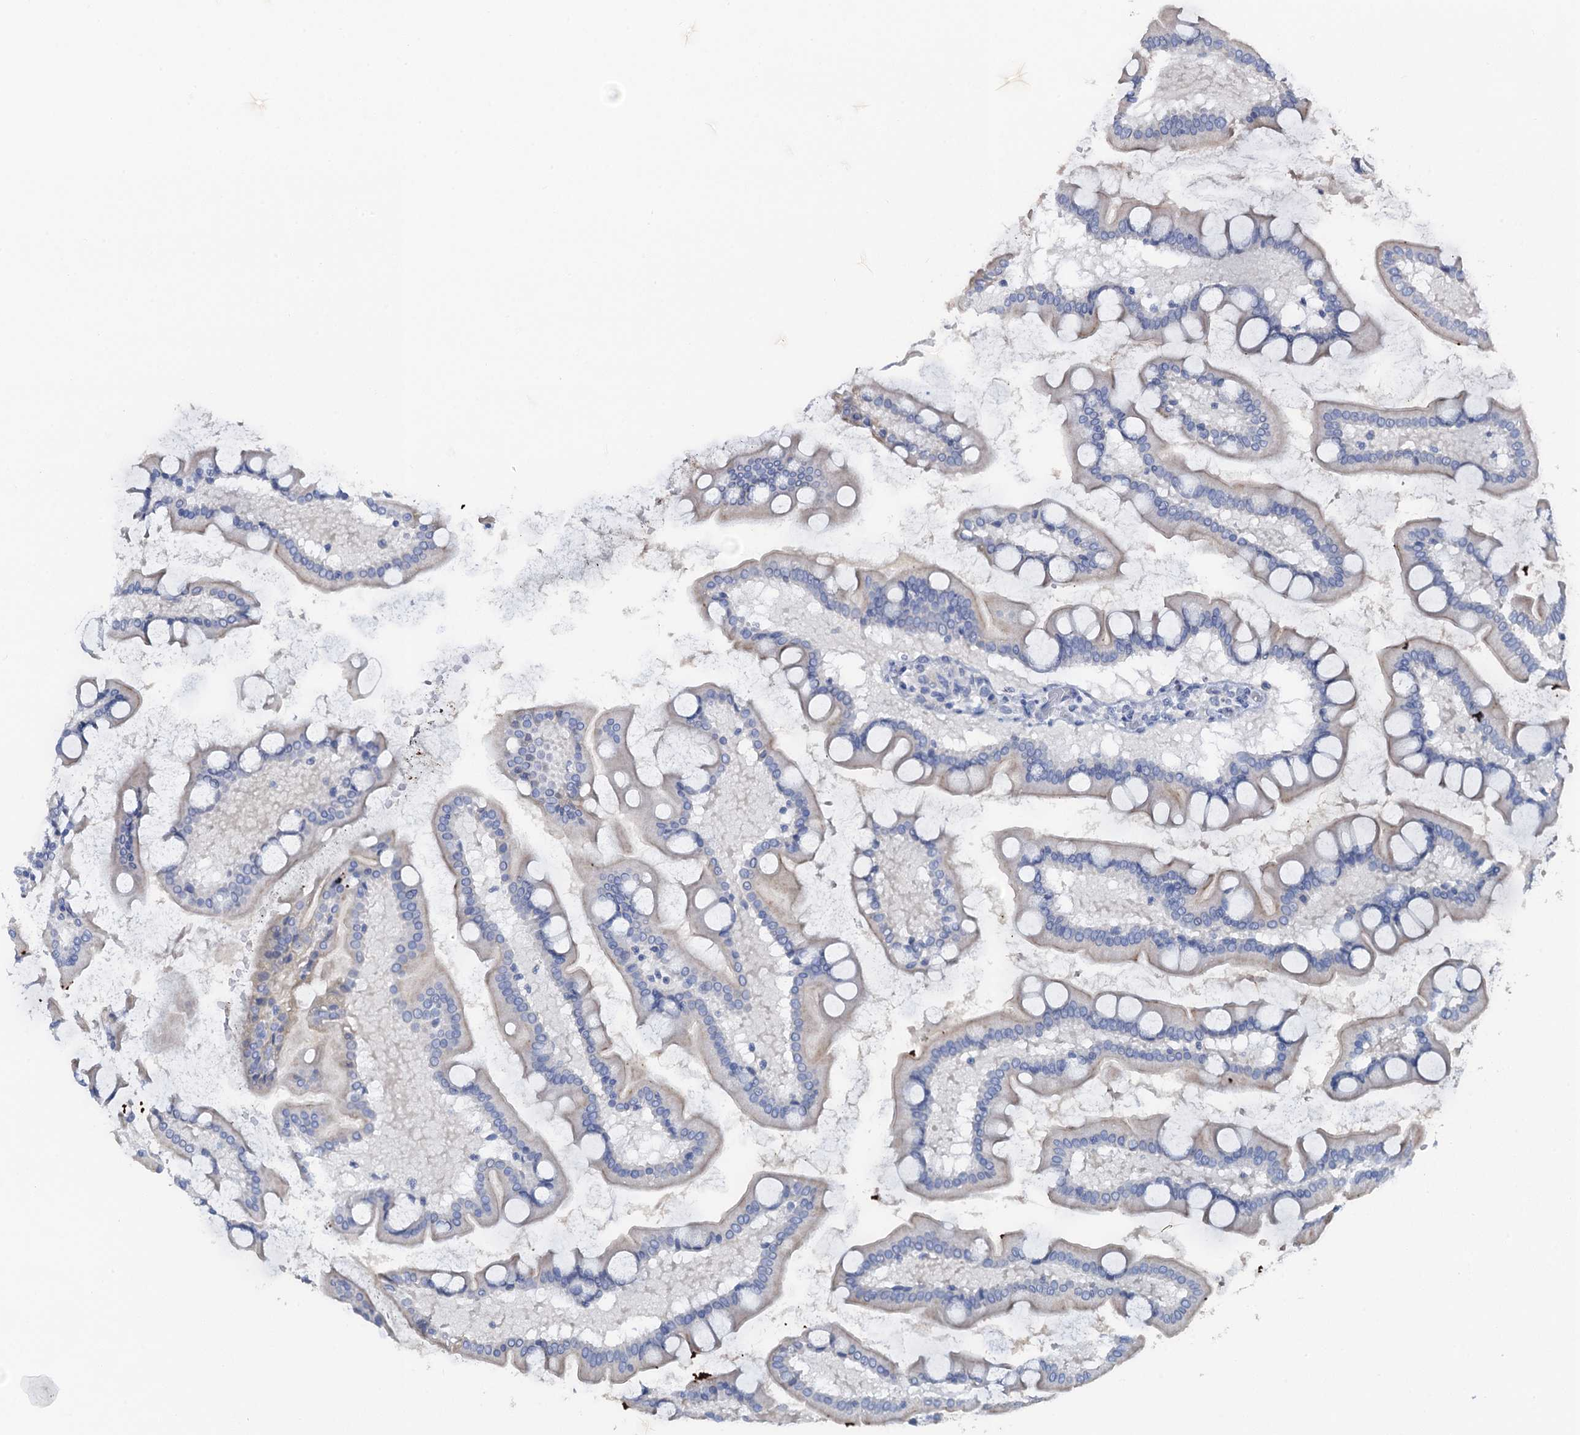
{"staining": {"intensity": "negative", "quantity": "none", "location": "none"}, "tissue": "small intestine", "cell_type": "Glandular cells", "image_type": "normal", "snomed": [{"axis": "morphology", "description": "Normal tissue, NOS"}, {"axis": "topography", "description": "Small intestine"}], "caption": "Glandular cells are negative for protein expression in unremarkable human small intestine. The staining was performed using DAB (3,3'-diaminobenzidine) to visualize the protein expression in brown, while the nuclei were stained in blue with hematoxylin (Magnification: 20x).", "gene": "PLLP", "patient": {"sex": "male", "age": 41}}